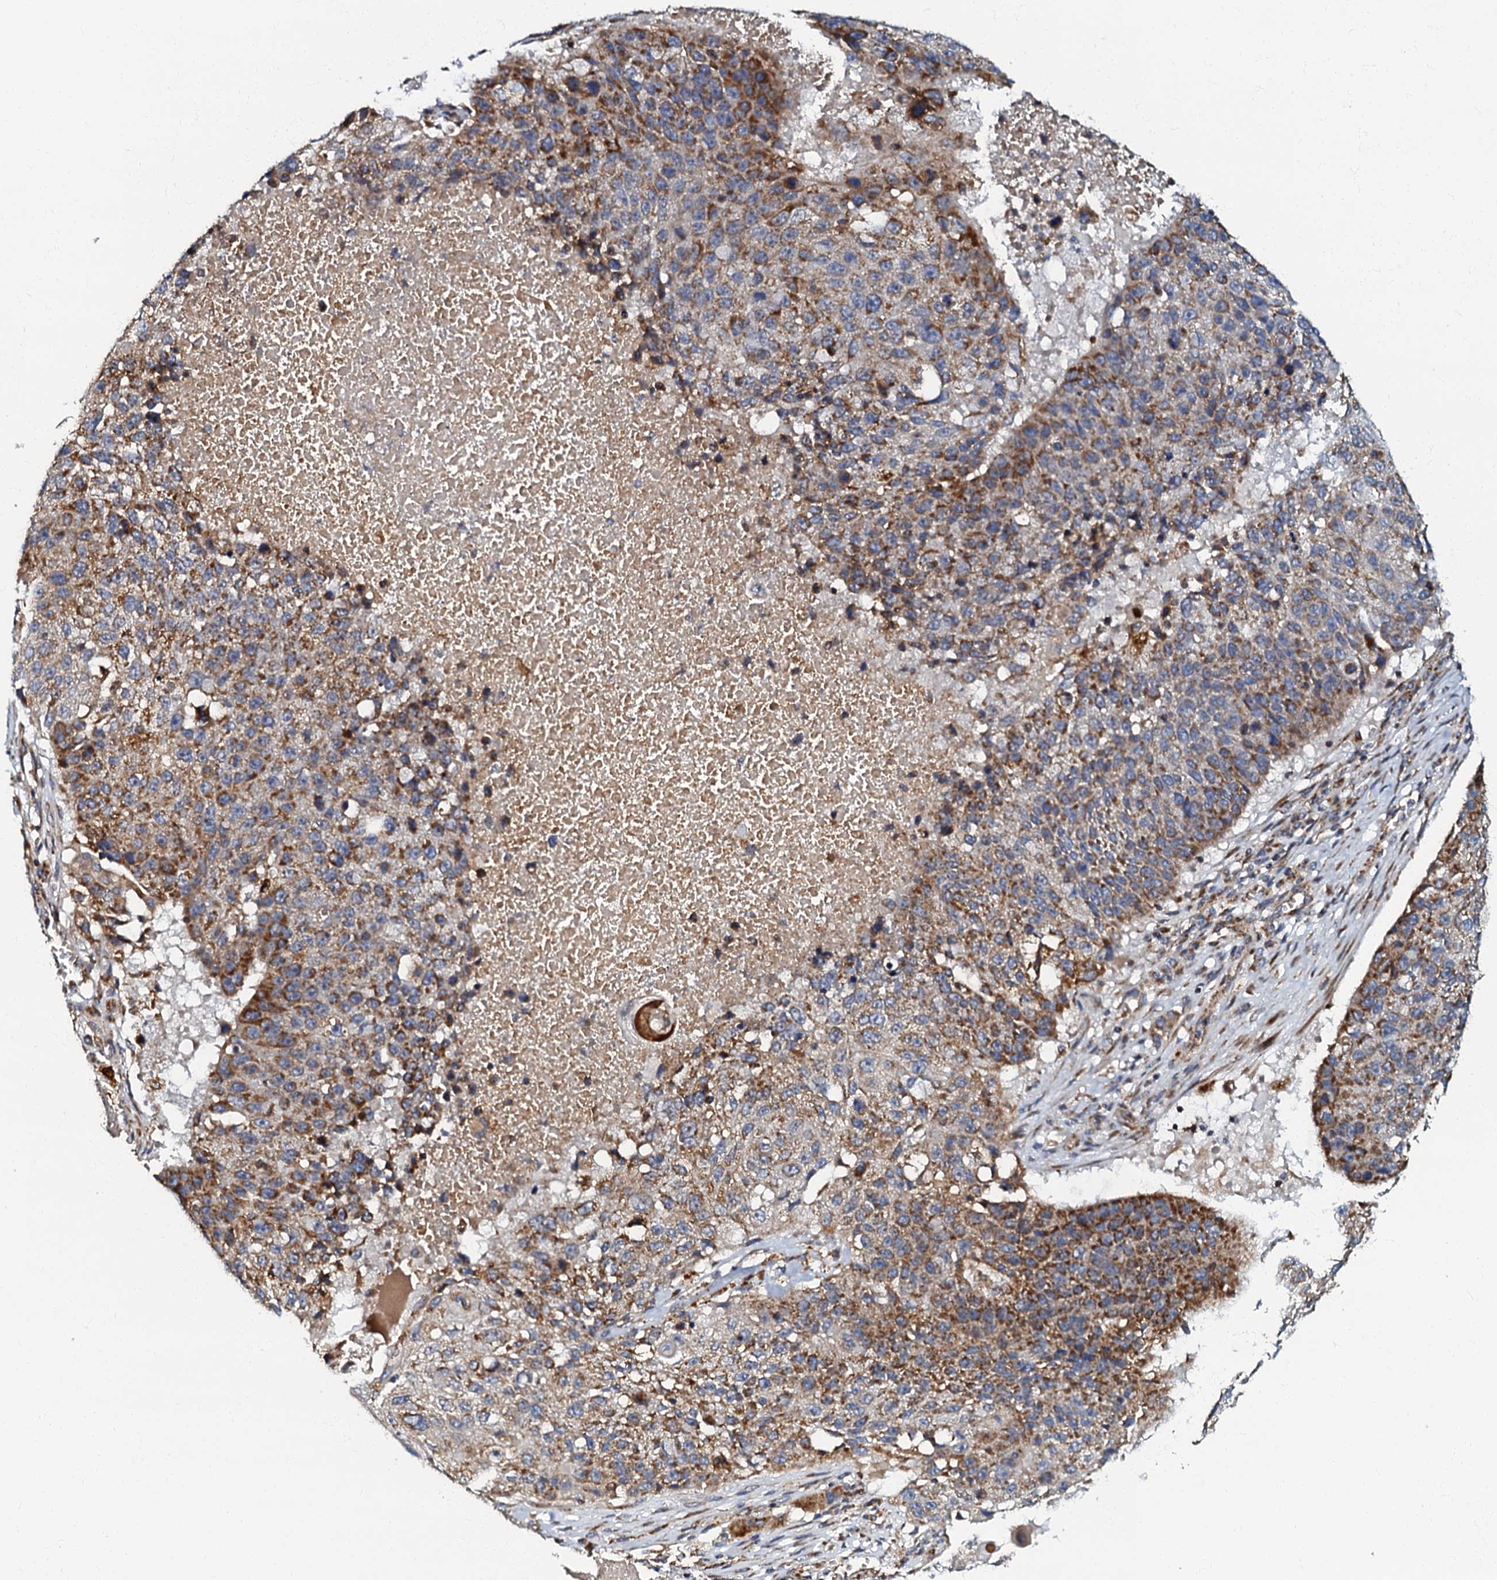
{"staining": {"intensity": "moderate", "quantity": ">75%", "location": "cytoplasmic/membranous"}, "tissue": "lung cancer", "cell_type": "Tumor cells", "image_type": "cancer", "snomed": [{"axis": "morphology", "description": "Squamous cell carcinoma, NOS"}, {"axis": "topography", "description": "Lung"}], "caption": "Protein expression by IHC demonstrates moderate cytoplasmic/membranous positivity in about >75% of tumor cells in lung squamous cell carcinoma. Using DAB (brown) and hematoxylin (blue) stains, captured at high magnification using brightfield microscopy.", "gene": "NDUFA12", "patient": {"sex": "male", "age": 61}}